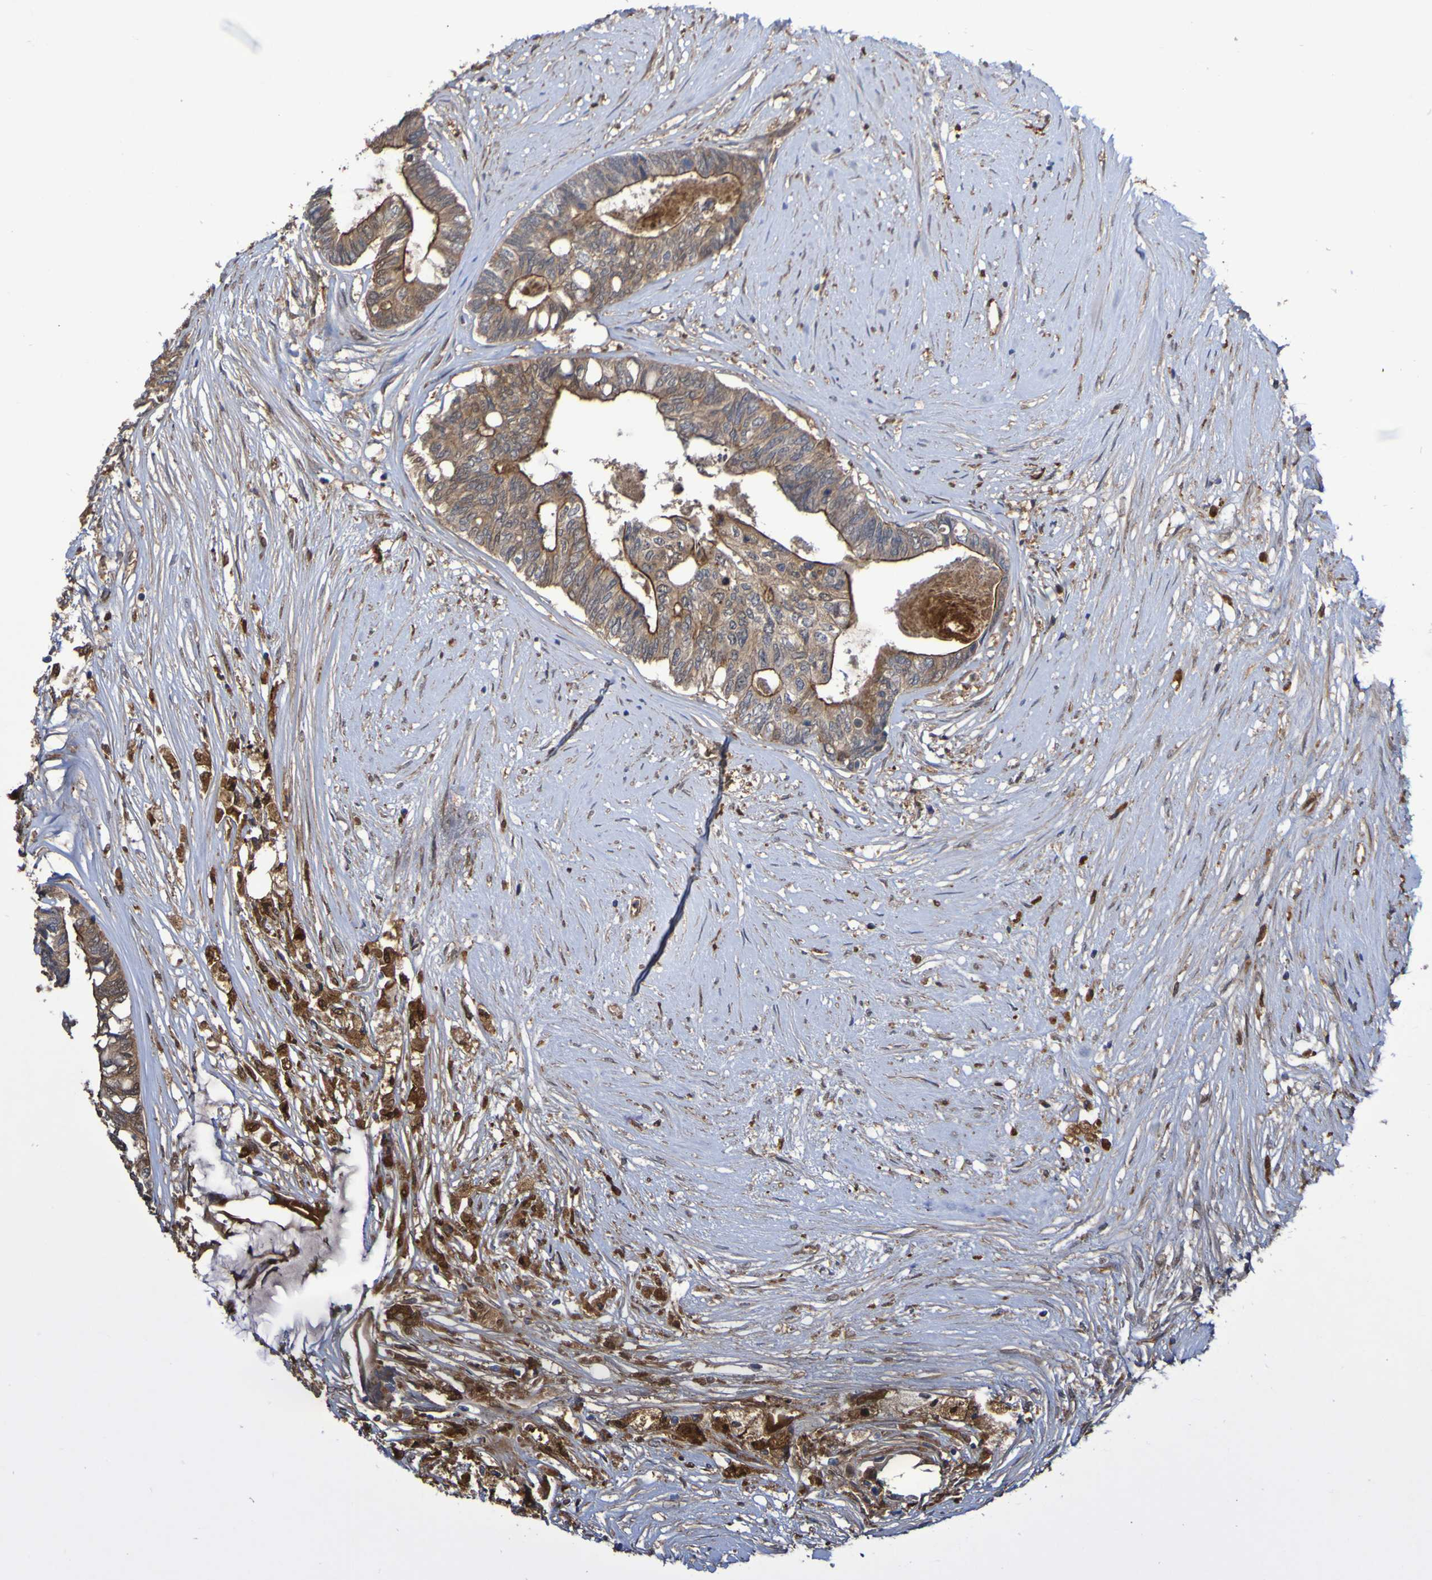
{"staining": {"intensity": "moderate", "quantity": ">75%", "location": "cytoplasmic/membranous"}, "tissue": "colorectal cancer", "cell_type": "Tumor cells", "image_type": "cancer", "snomed": [{"axis": "morphology", "description": "Adenocarcinoma, NOS"}, {"axis": "topography", "description": "Rectum"}], "caption": "Tumor cells show moderate cytoplasmic/membranous staining in approximately >75% of cells in colorectal cancer. The protein of interest is stained brown, and the nuclei are stained in blue (DAB (3,3'-diaminobenzidine) IHC with brightfield microscopy, high magnification).", "gene": "SERPINB6", "patient": {"sex": "male", "age": 63}}